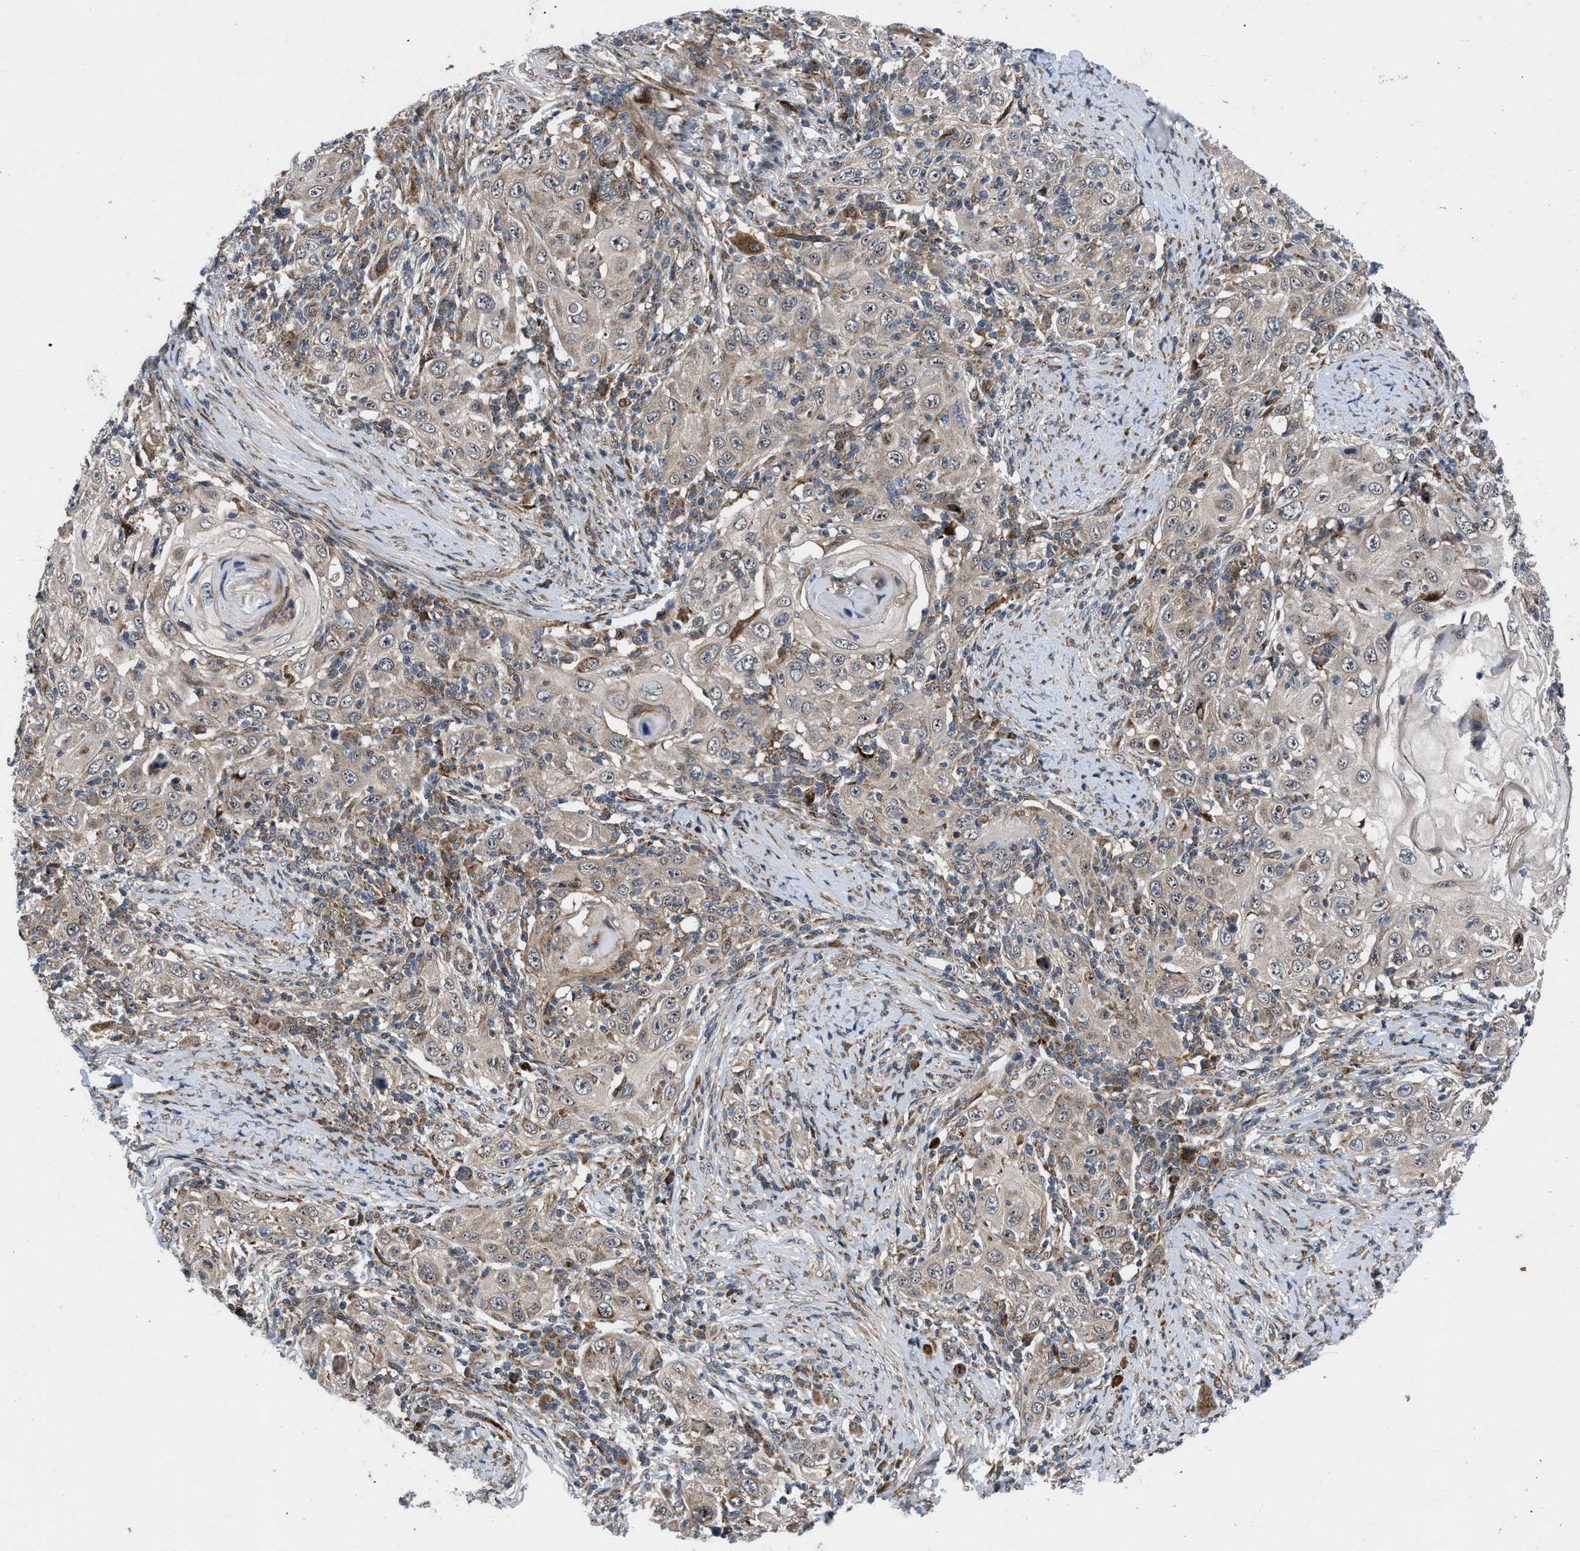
{"staining": {"intensity": "weak", "quantity": ">75%", "location": "cytoplasmic/membranous"}, "tissue": "skin cancer", "cell_type": "Tumor cells", "image_type": "cancer", "snomed": [{"axis": "morphology", "description": "Squamous cell carcinoma, NOS"}, {"axis": "topography", "description": "Skin"}], "caption": "Immunohistochemical staining of human skin cancer reveals low levels of weak cytoplasmic/membranous positivity in approximately >75% of tumor cells.", "gene": "AP3M2", "patient": {"sex": "female", "age": 88}}